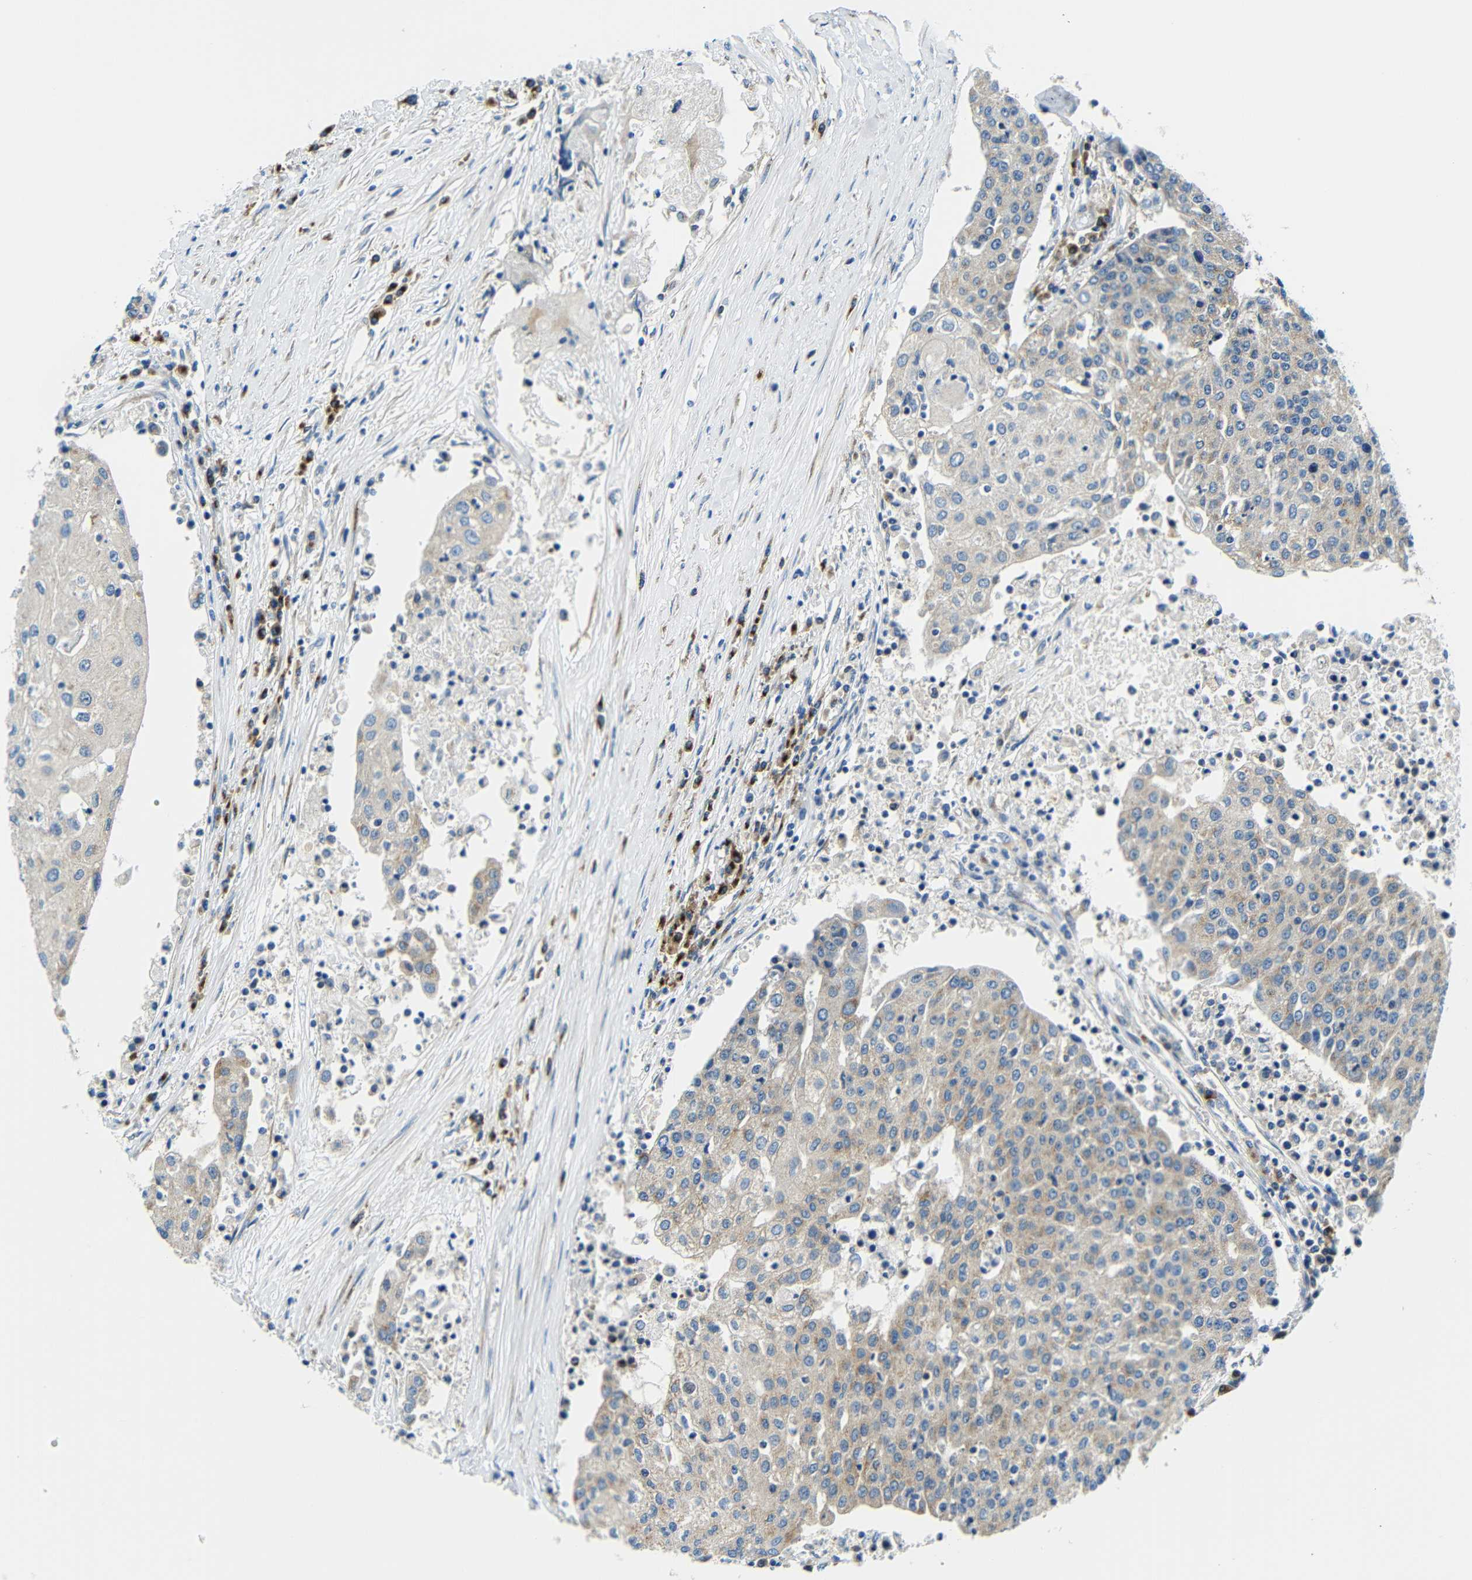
{"staining": {"intensity": "moderate", "quantity": ">75%", "location": "cytoplasmic/membranous"}, "tissue": "urothelial cancer", "cell_type": "Tumor cells", "image_type": "cancer", "snomed": [{"axis": "morphology", "description": "Urothelial carcinoma, High grade"}, {"axis": "topography", "description": "Urinary bladder"}], "caption": "Urothelial cancer stained for a protein displays moderate cytoplasmic/membranous positivity in tumor cells. (brown staining indicates protein expression, while blue staining denotes nuclei).", "gene": "USO1", "patient": {"sex": "female", "age": 85}}